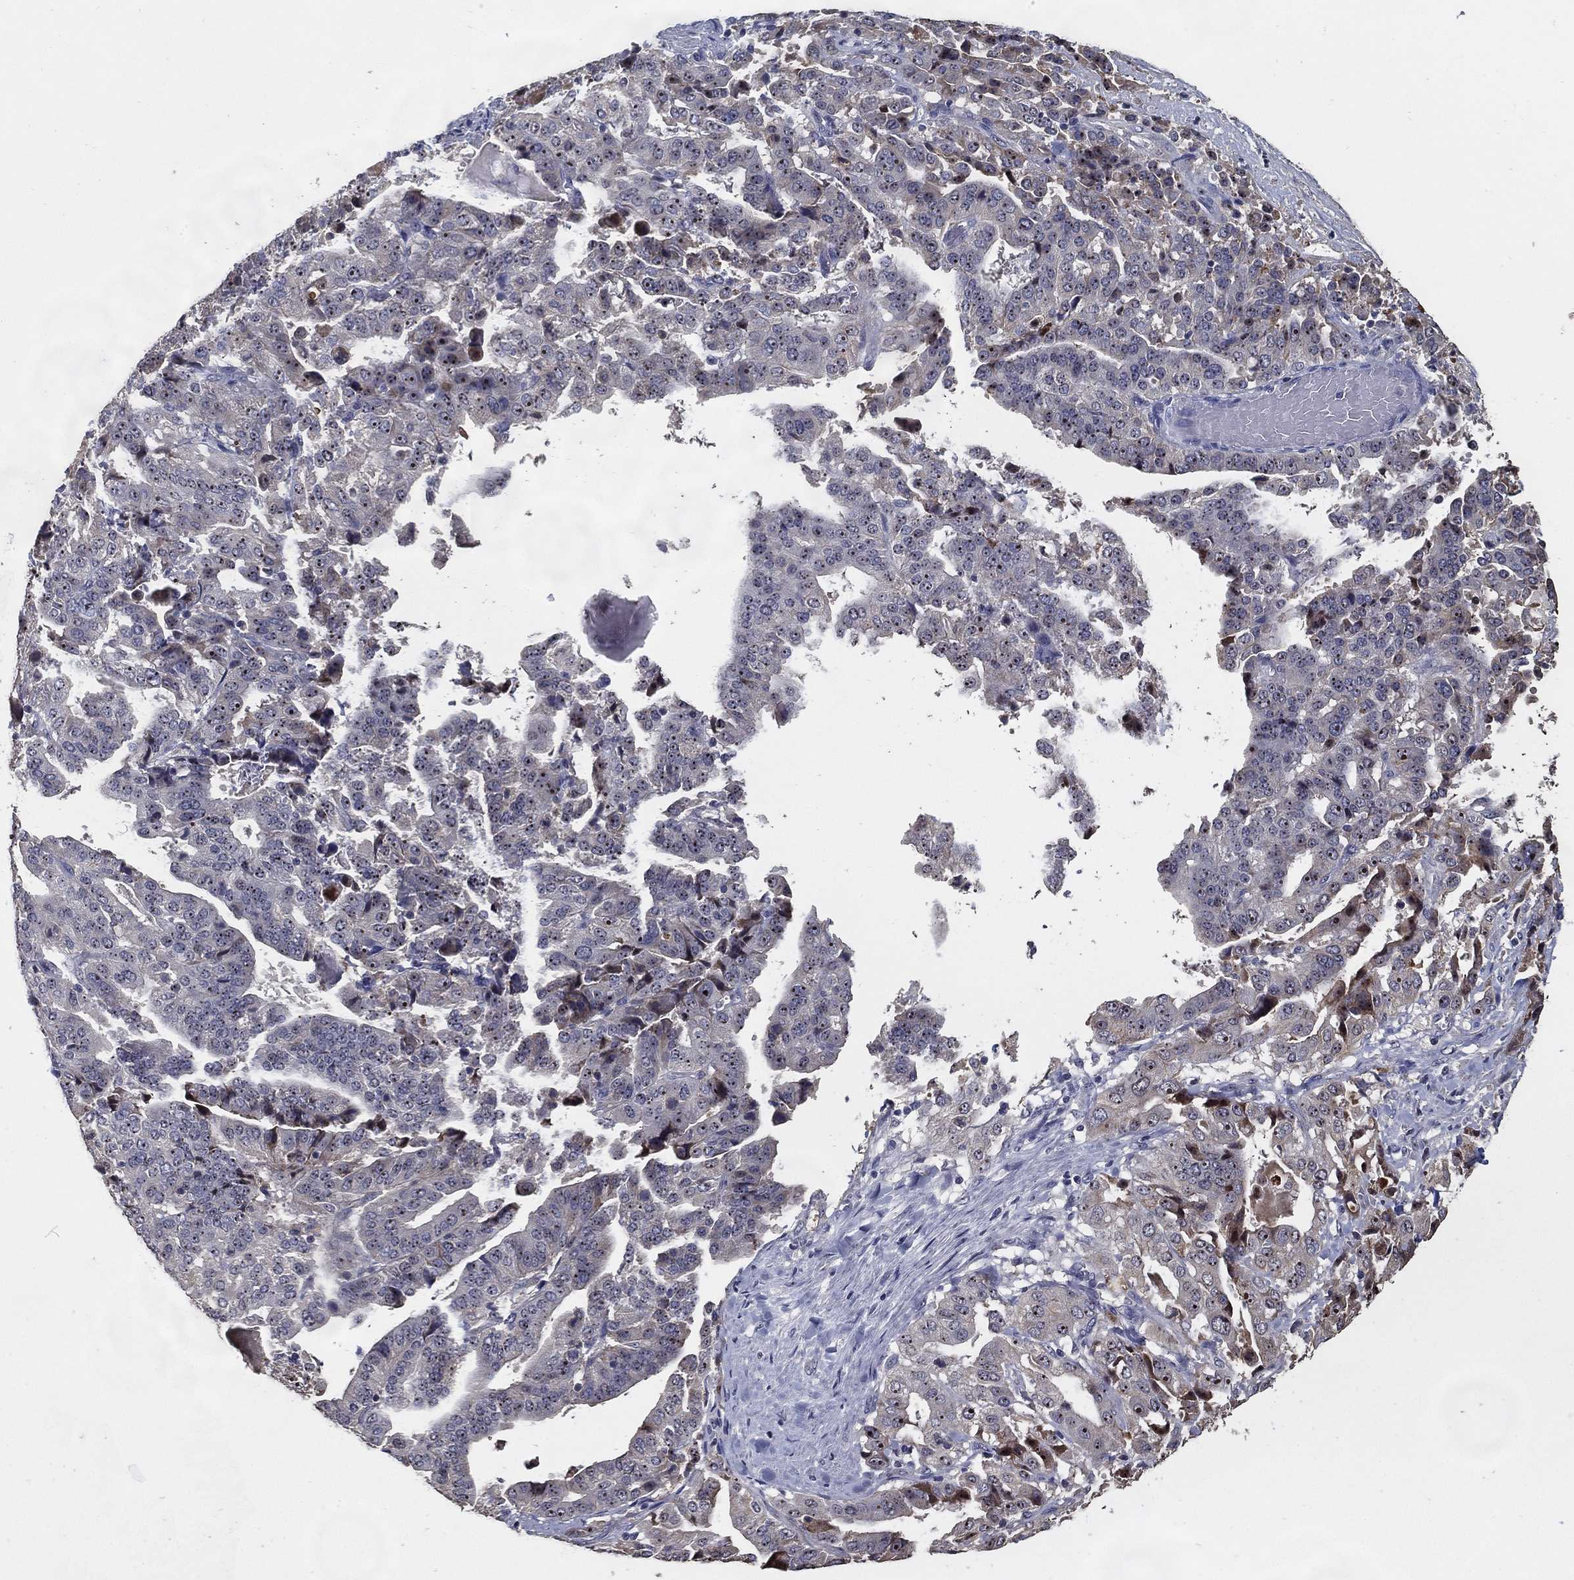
{"staining": {"intensity": "negative", "quantity": "none", "location": "none"}, "tissue": "stomach cancer", "cell_type": "Tumor cells", "image_type": "cancer", "snomed": [{"axis": "morphology", "description": "Adenocarcinoma, NOS"}, {"axis": "topography", "description": "Stomach"}], "caption": "Immunohistochemical staining of human stomach cancer exhibits no significant positivity in tumor cells. (Stains: DAB (3,3'-diaminobenzidine) immunohistochemistry (IHC) with hematoxylin counter stain, Microscopy: brightfield microscopy at high magnification).", "gene": "EFNA1", "patient": {"sex": "male", "age": 48}}